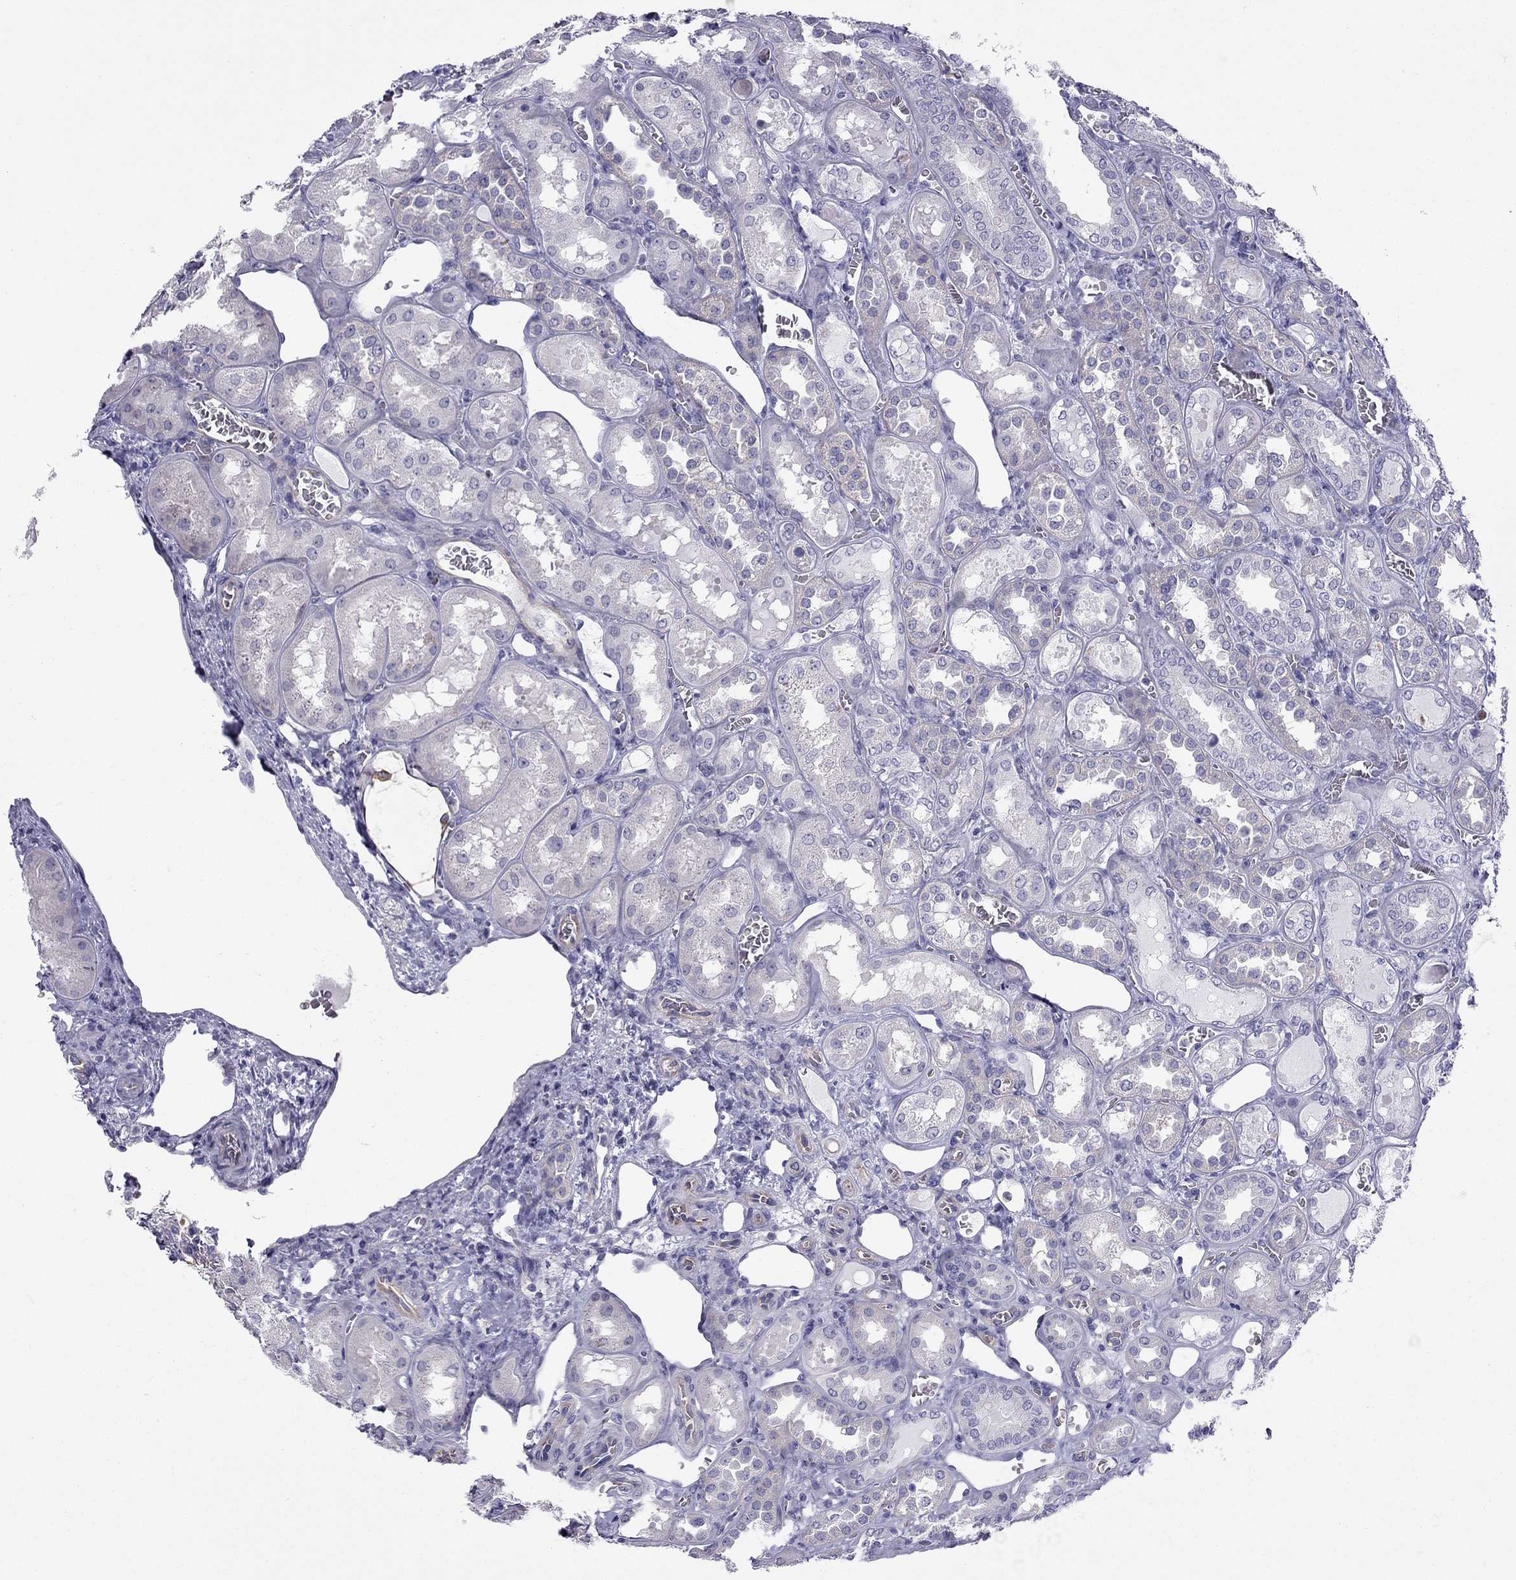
{"staining": {"intensity": "negative", "quantity": "none", "location": "none"}, "tissue": "kidney", "cell_type": "Cells in glomeruli", "image_type": "normal", "snomed": [{"axis": "morphology", "description": "Normal tissue, NOS"}, {"axis": "topography", "description": "Kidney"}], "caption": "High power microscopy histopathology image of an IHC photomicrograph of benign kidney, revealing no significant expression in cells in glomeruli.", "gene": "GJA8", "patient": {"sex": "male", "age": 73}}